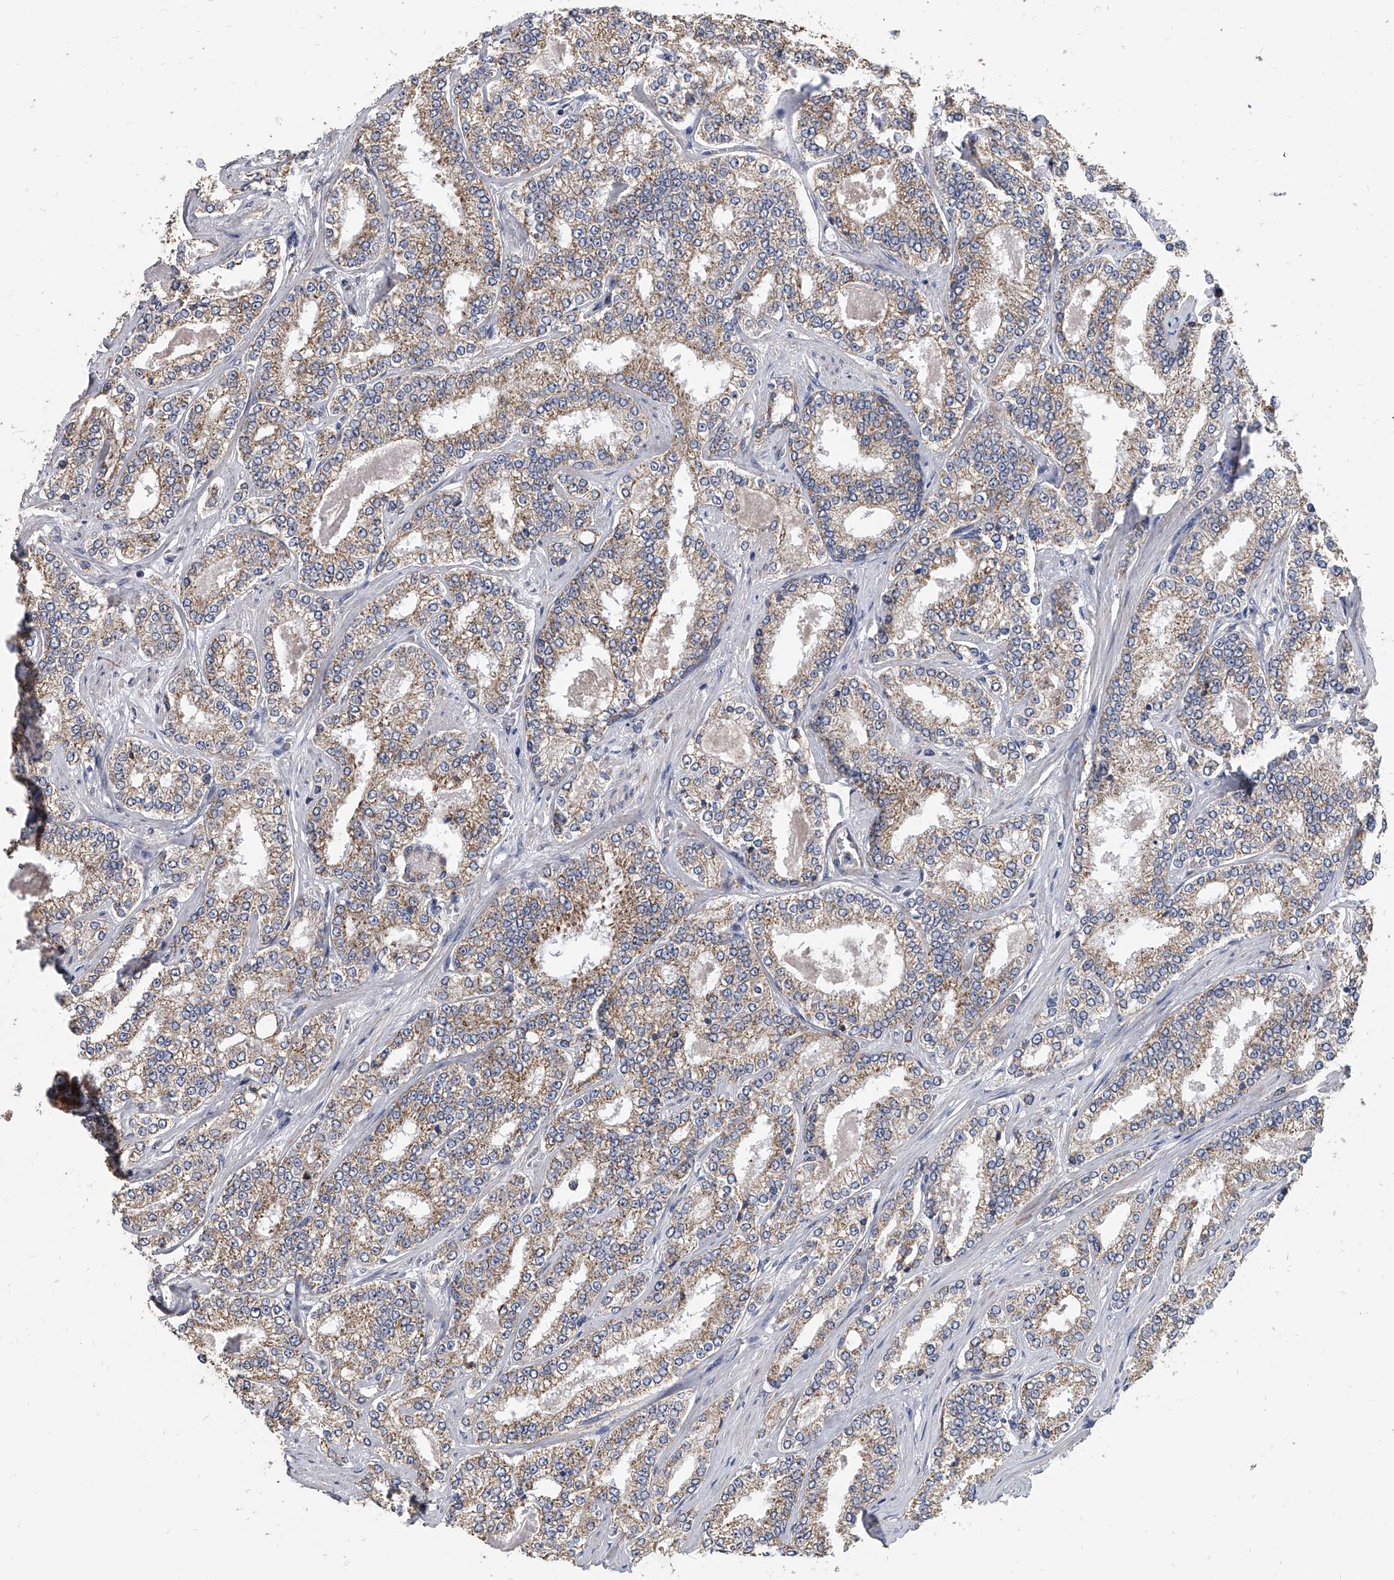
{"staining": {"intensity": "weak", "quantity": ">75%", "location": "cytoplasmic/membranous"}, "tissue": "prostate cancer", "cell_type": "Tumor cells", "image_type": "cancer", "snomed": [{"axis": "morphology", "description": "Normal tissue, NOS"}, {"axis": "morphology", "description": "Adenocarcinoma, High grade"}, {"axis": "topography", "description": "Prostate"}], "caption": "This is an image of IHC staining of prostate cancer, which shows weak positivity in the cytoplasmic/membranous of tumor cells.", "gene": "MRPL28", "patient": {"sex": "male", "age": 83}}